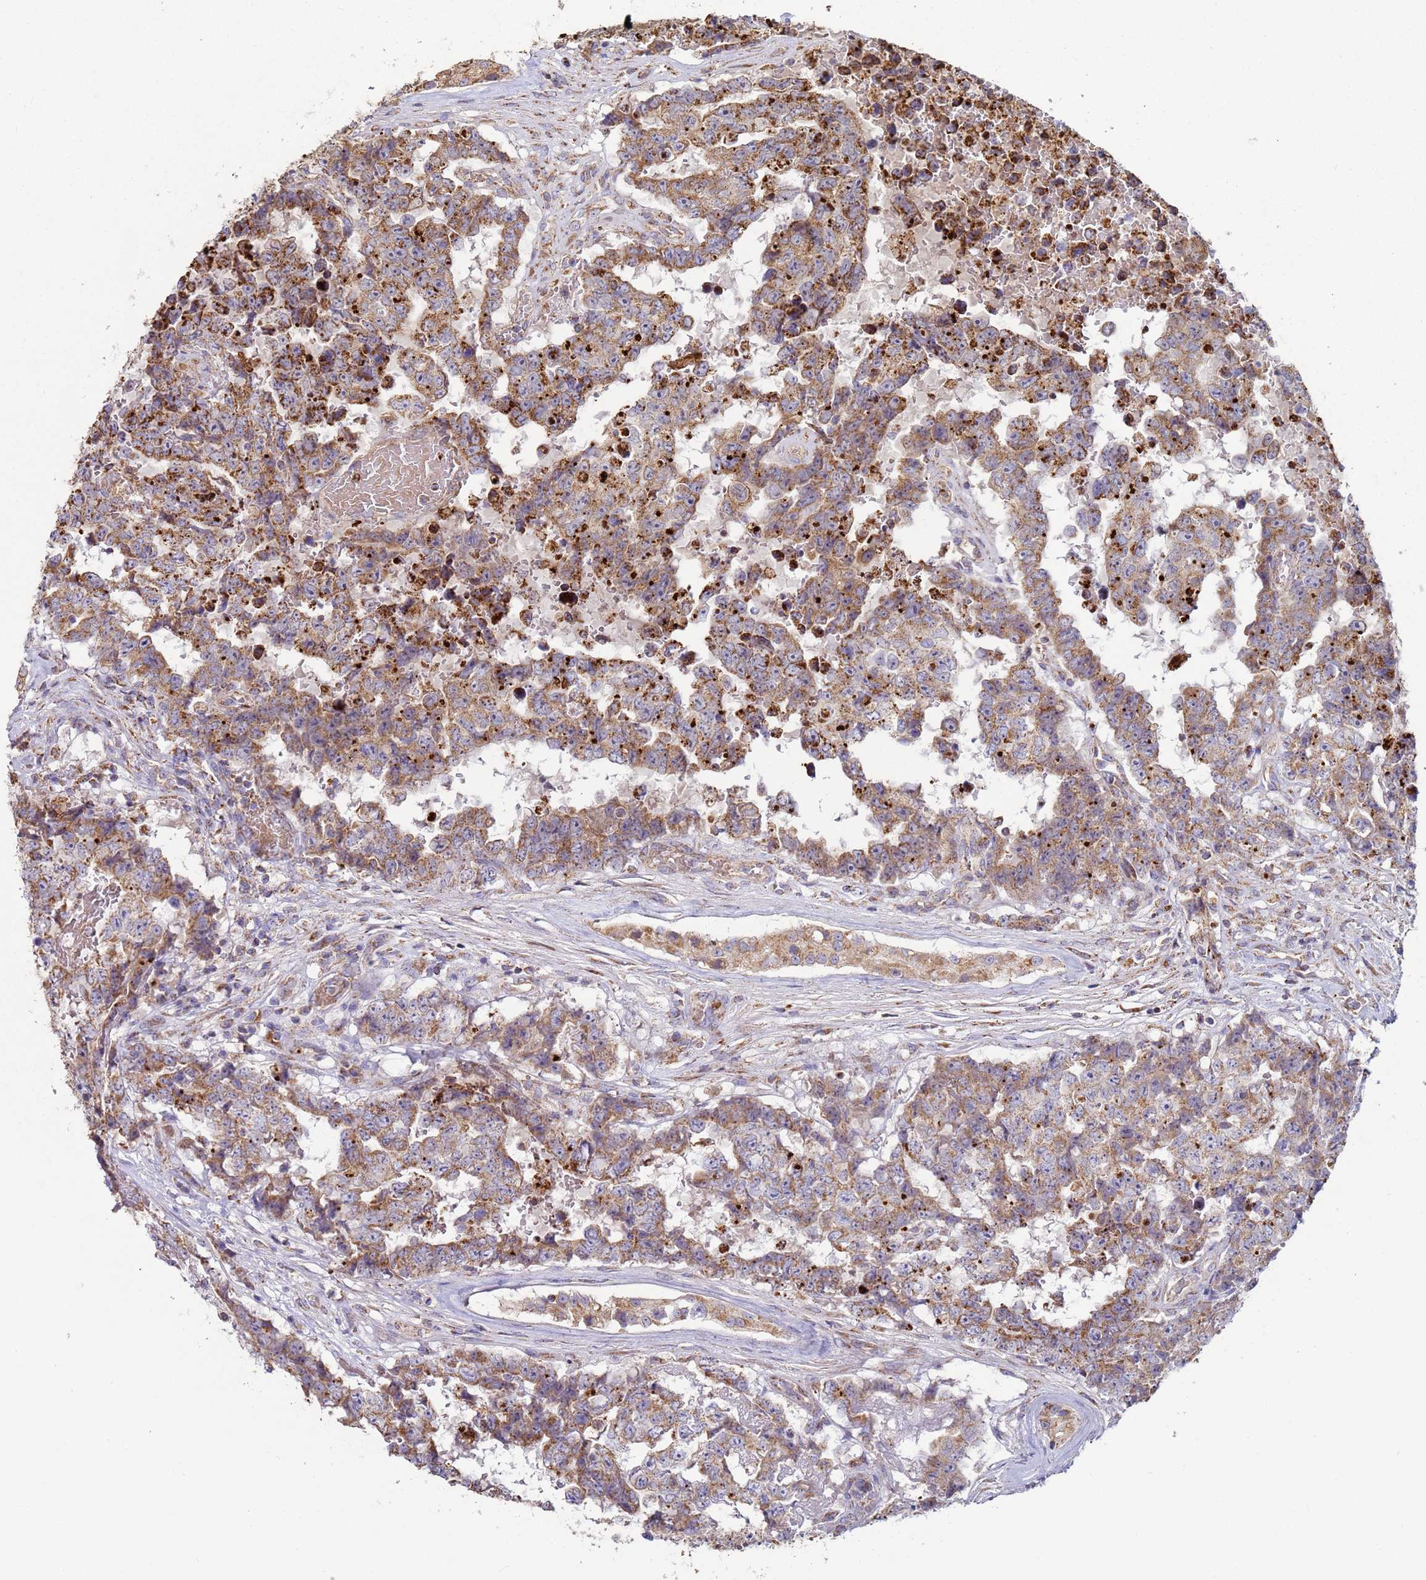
{"staining": {"intensity": "moderate", "quantity": ">75%", "location": "cytoplasmic/membranous"}, "tissue": "testis cancer", "cell_type": "Tumor cells", "image_type": "cancer", "snomed": [{"axis": "morphology", "description": "Normal tissue, NOS"}, {"axis": "morphology", "description": "Carcinoma, Embryonal, NOS"}, {"axis": "topography", "description": "Testis"}, {"axis": "topography", "description": "Epididymis"}], "caption": "Human embryonal carcinoma (testis) stained for a protein (brown) exhibits moderate cytoplasmic/membranous positive expression in about >75% of tumor cells.", "gene": "FBXO33", "patient": {"sex": "male", "age": 25}}